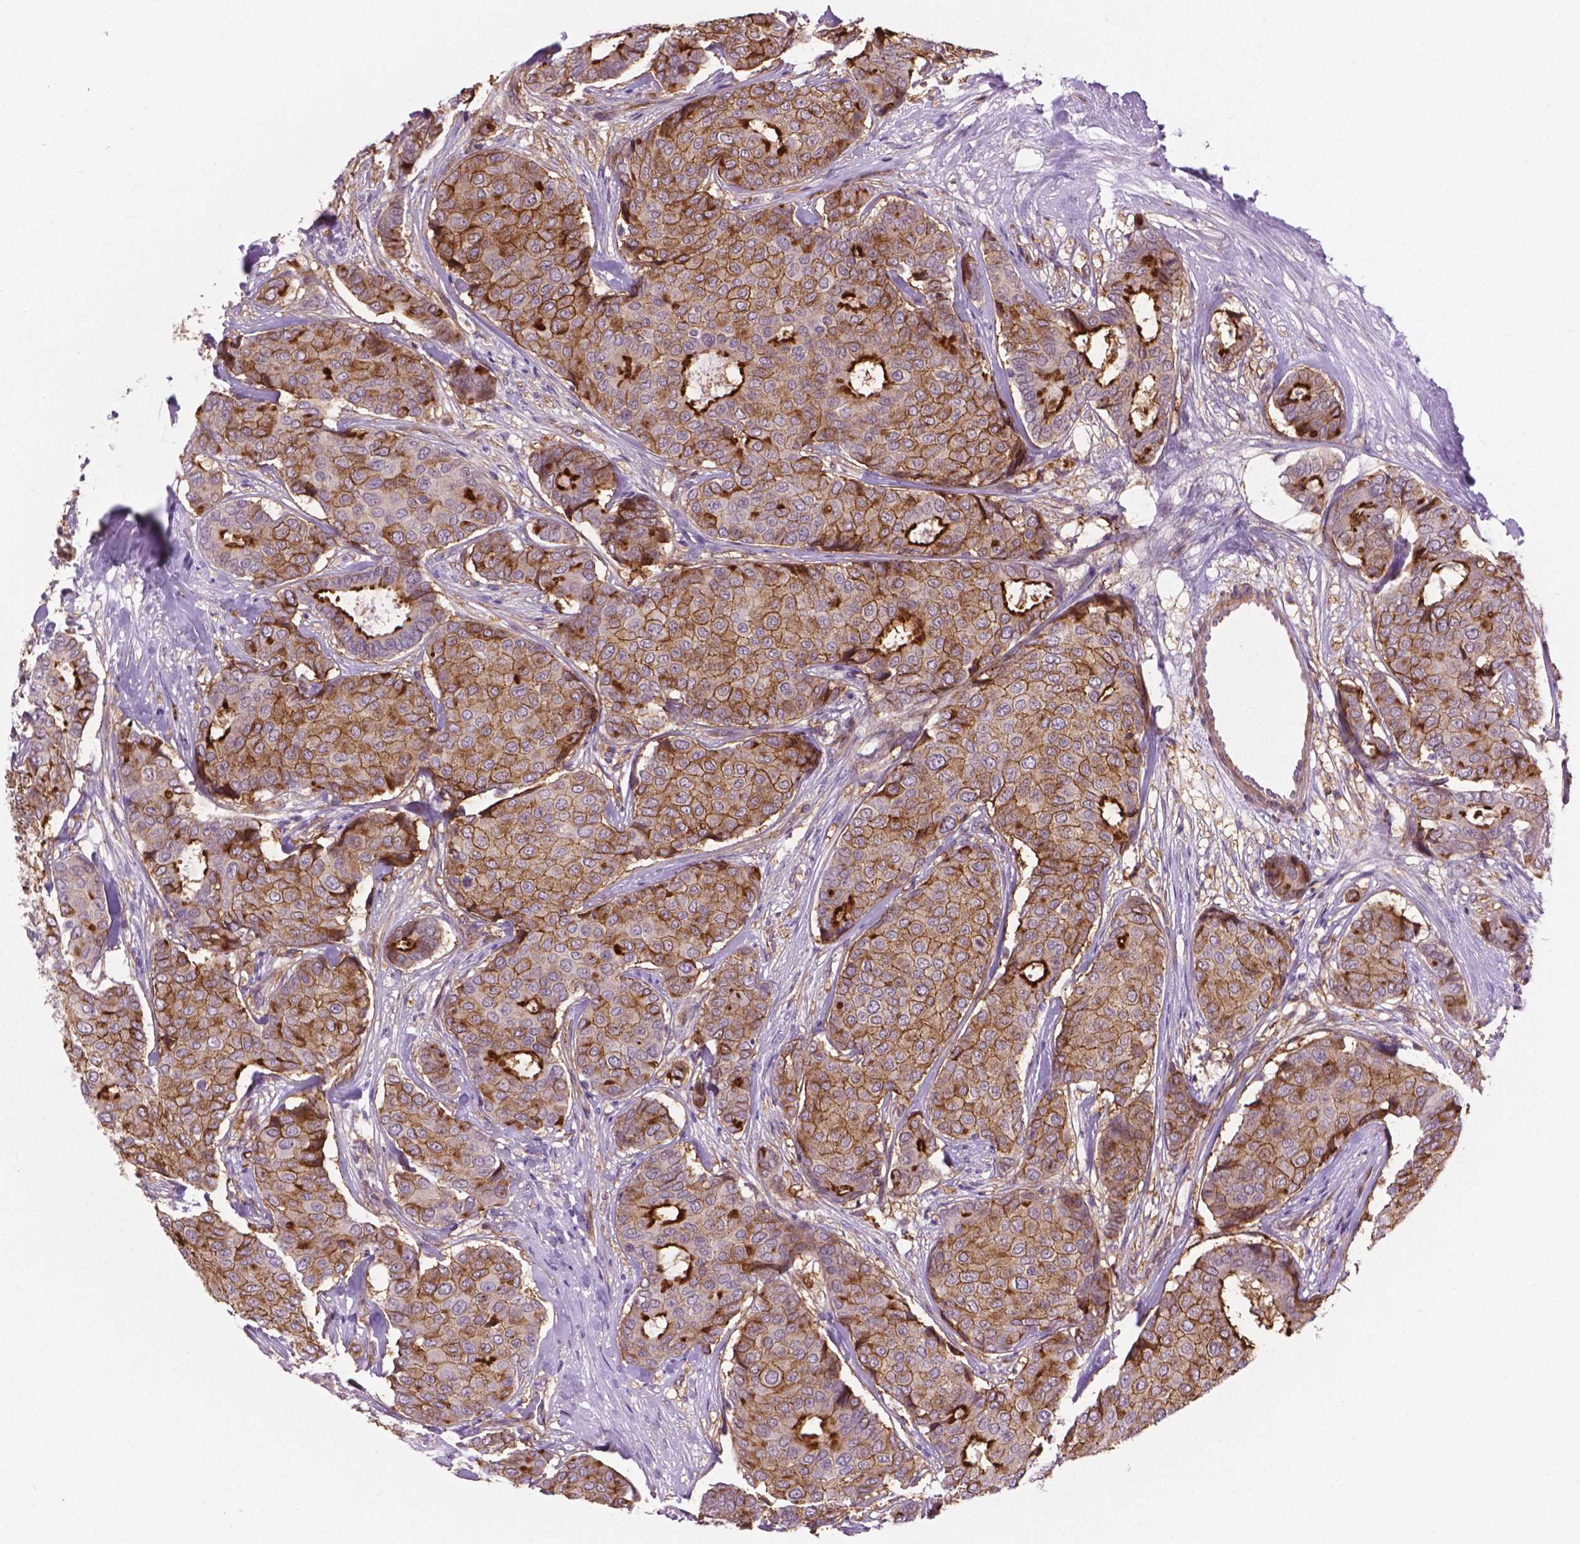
{"staining": {"intensity": "moderate", "quantity": ">75%", "location": "cytoplasmic/membranous"}, "tissue": "breast cancer", "cell_type": "Tumor cells", "image_type": "cancer", "snomed": [{"axis": "morphology", "description": "Duct carcinoma"}, {"axis": "topography", "description": "Breast"}], "caption": "The histopathology image reveals a brown stain indicating the presence of a protein in the cytoplasmic/membranous of tumor cells in breast cancer (invasive ductal carcinoma).", "gene": "ACAD10", "patient": {"sex": "female", "age": 75}}